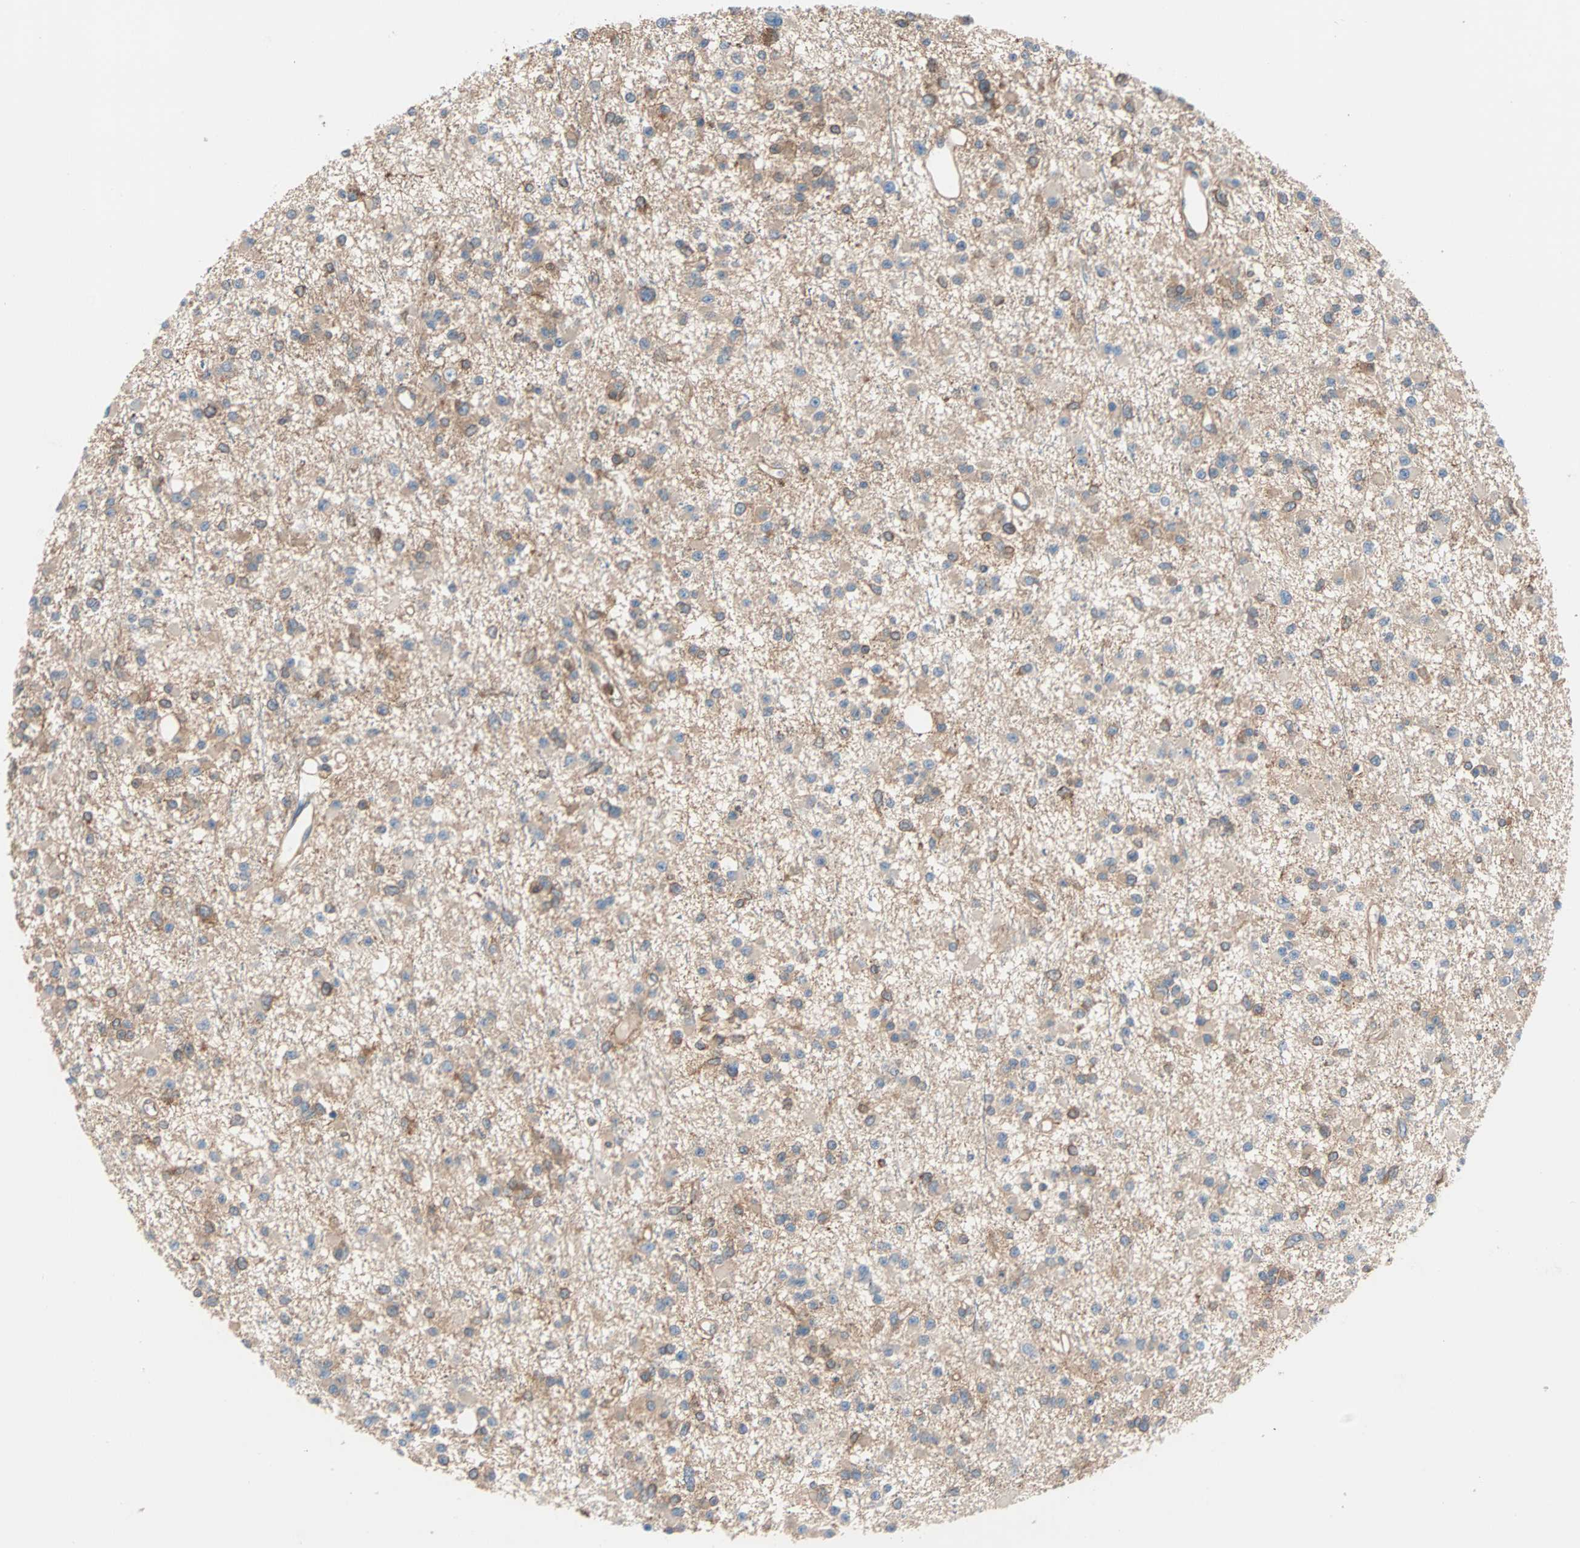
{"staining": {"intensity": "weak", "quantity": "25%-75%", "location": "cytoplasmic/membranous"}, "tissue": "glioma", "cell_type": "Tumor cells", "image_type": "cancer", "snomed": [{"axis": "morphology", "description": "Glioma, malignant, Low grade"}, {"axis": "topography", "description": "Brain"}], "caption": "Protein staining of low-grade glioma (malignant) tissue displays weak cytoplasmic/membranous expression in about 25%-75% of tumor cells.", "gene": "EEF2", "patient": {"sex": "female", "age": 22}}